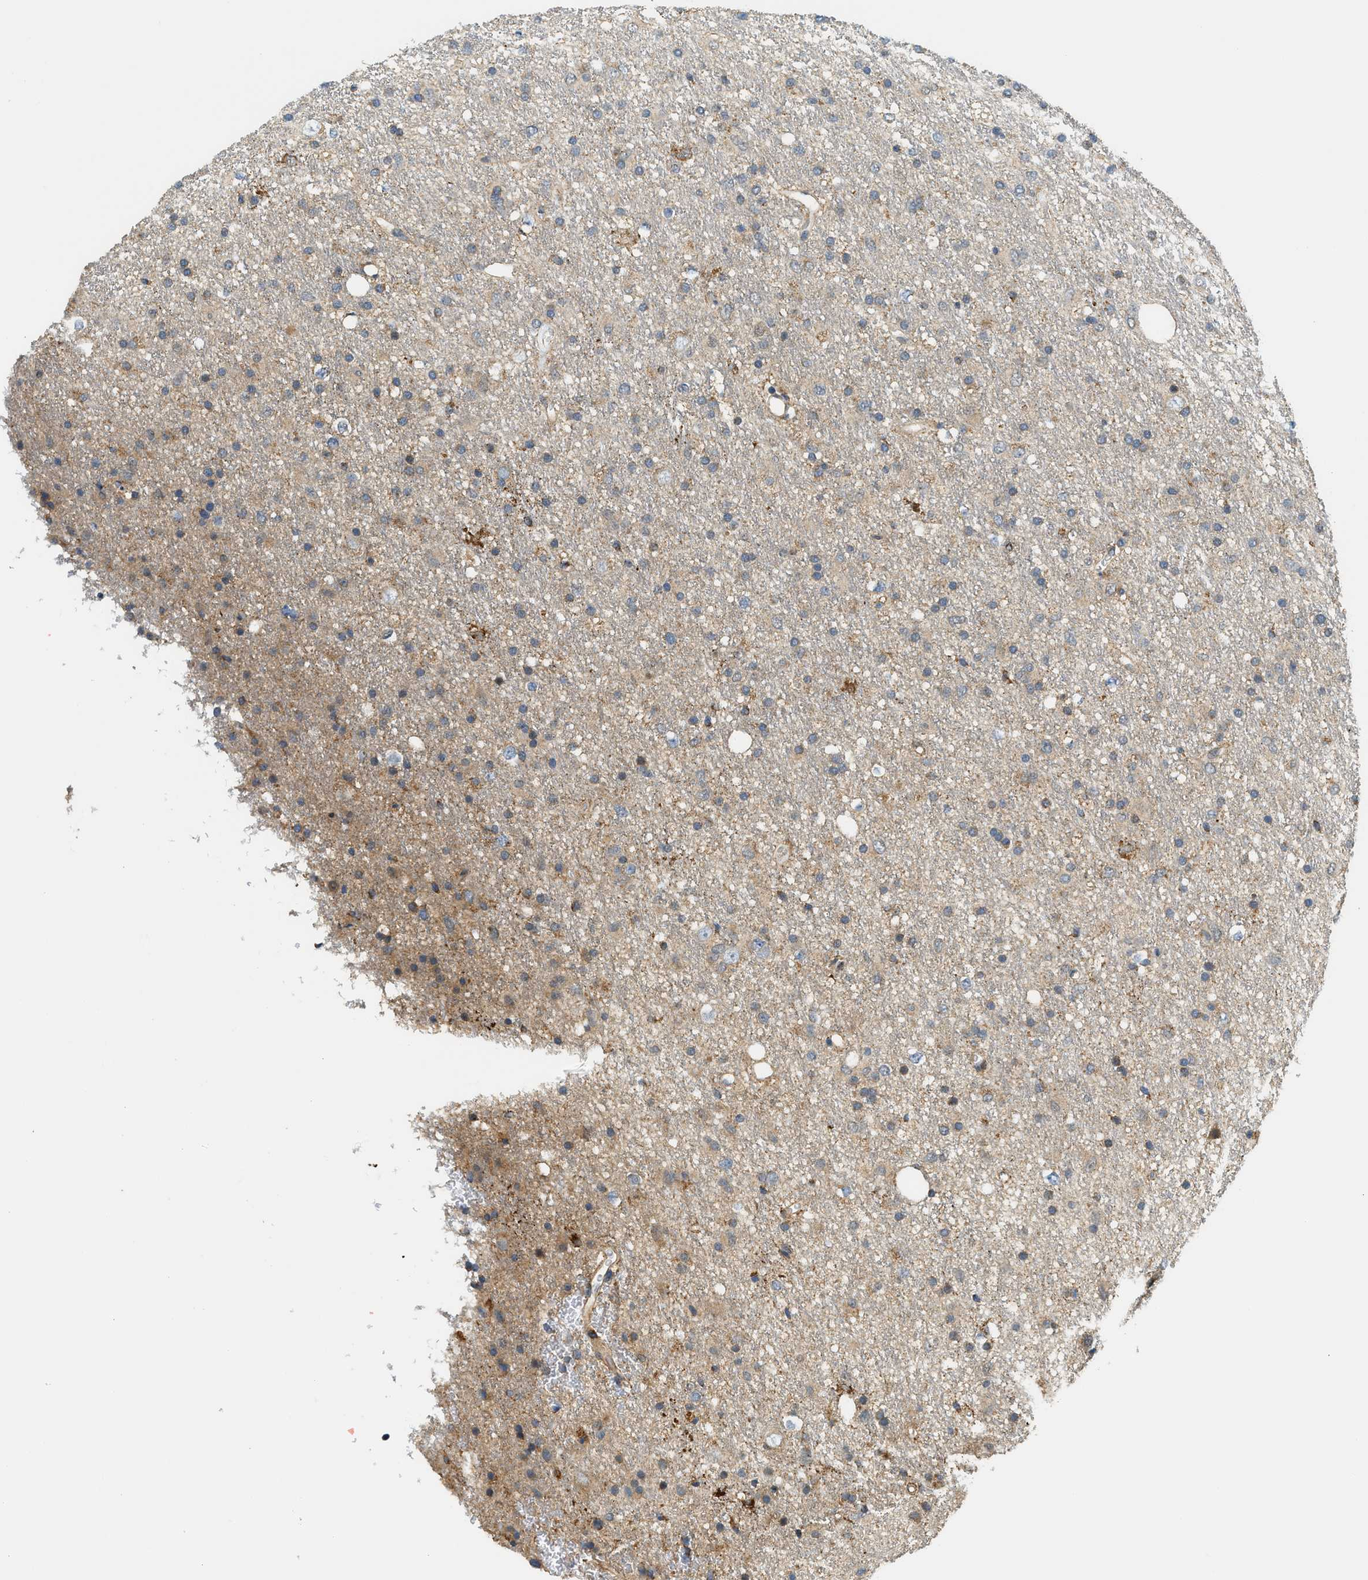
{"staining": {"intensity": "weak", "quantity": "25%-75%", "location": "cytoplasmic/membranous"}, "tissue": "glioma", "cell_type": "Tumor cells", "image_type": "cancer", "snomed": [{"axis": "morphology", "description": "Glioma, malignant, Low grade"}, {"axis": "topography", "description": "Brain"}], "caption": "Approximately 25%-75% of tumor cells in malignant glioma (low-grade) show weak cytoplasmic/membranous protein expression as visualized by brown immunohistochemical staining.", "gene": "KCNK1", "patient": {"sex": "male", "age": 77}}